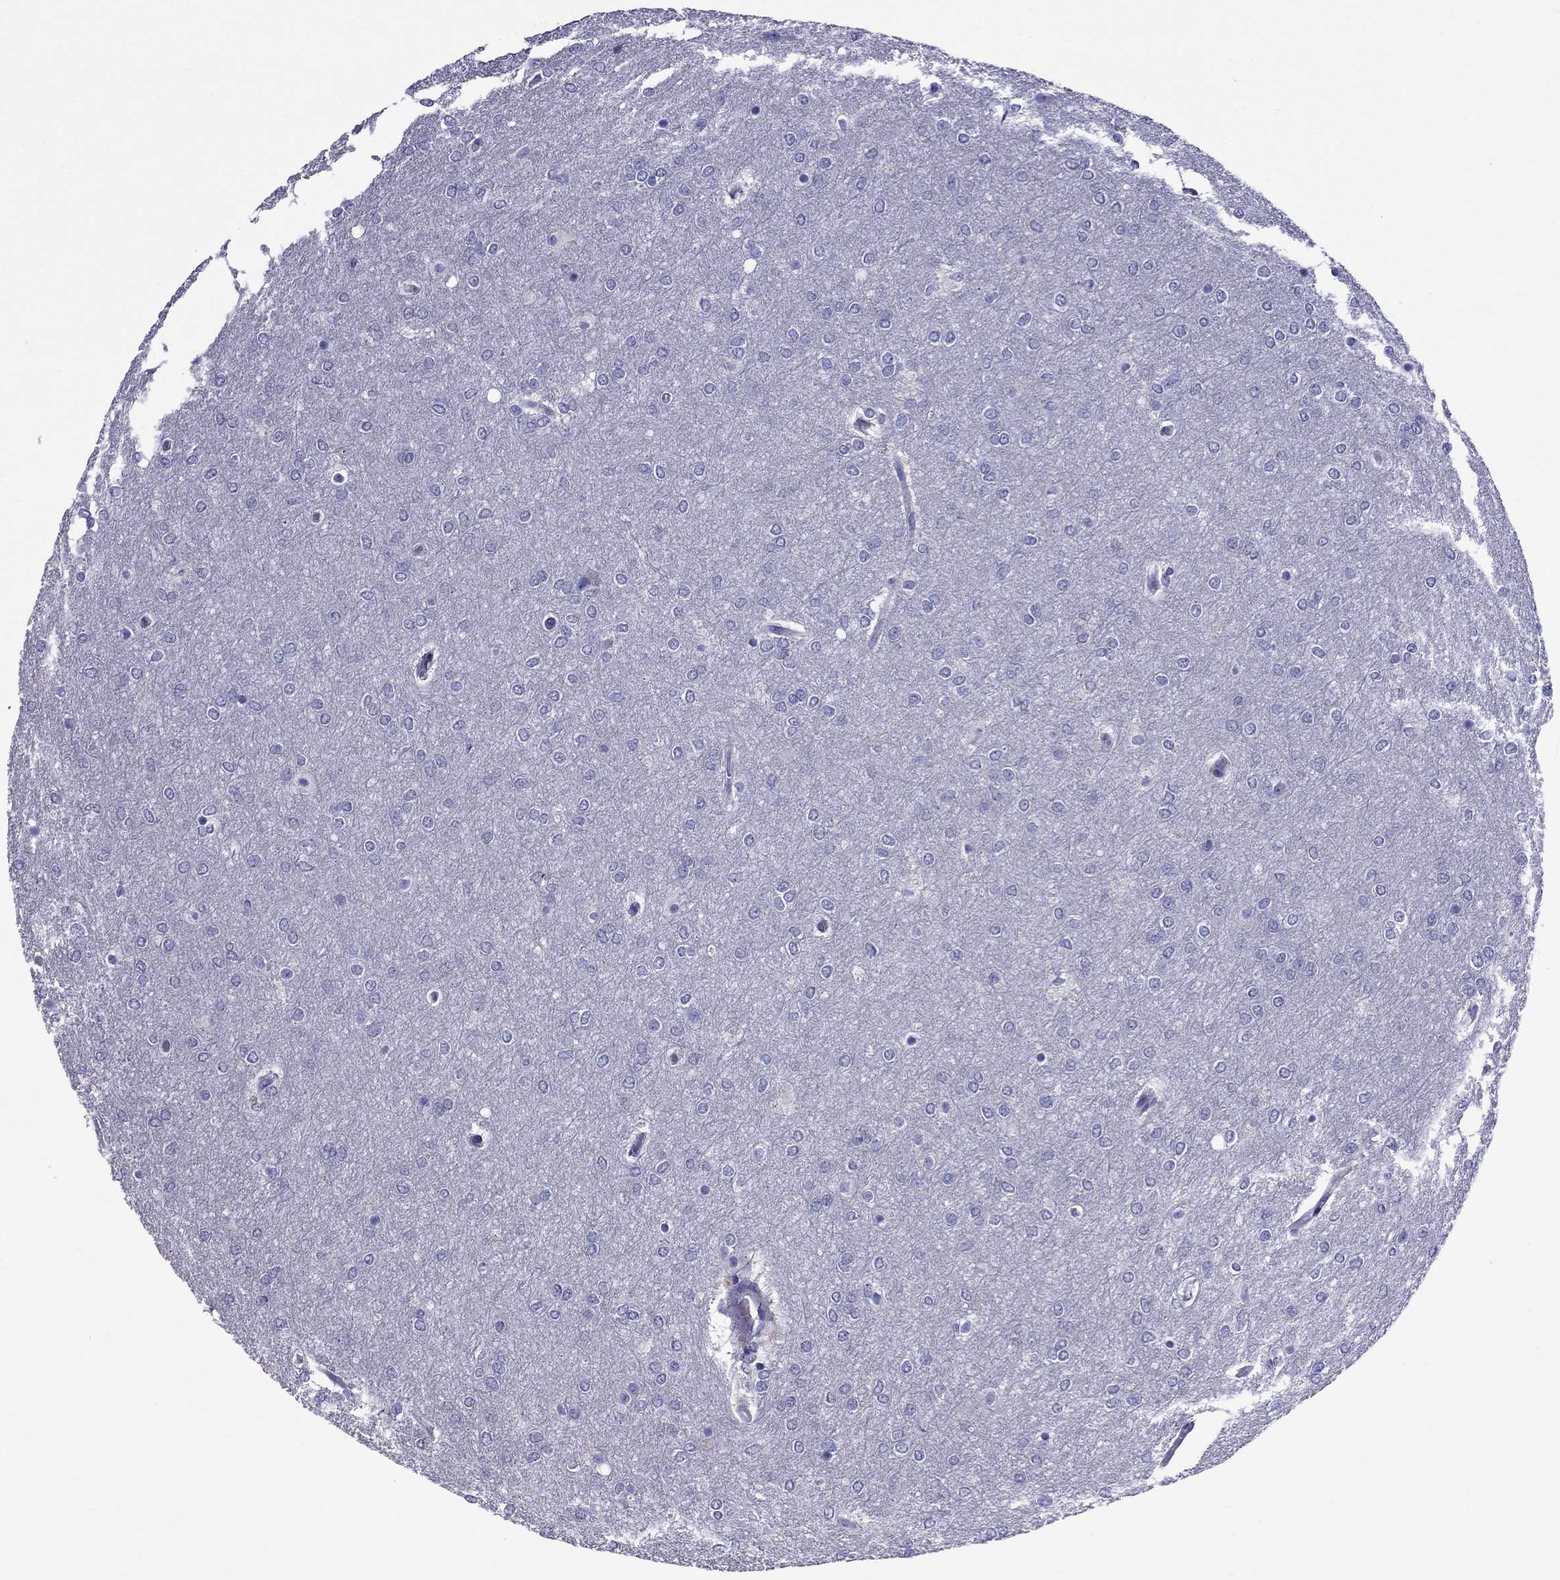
{"staining": {"intensity": "negative", "quantity": "none", "location": "none"}, "tissue": "glioma", "cell_type": "Tumor cells", "image_type": "cancer", "snomed": [{"axis": "morphology", "description": "Glioma, malignant, High grade"}, {"axis": "topography", "description": "Brain"}], "caption": "Human glioma stained for a protein using IHC displays no staining in tumor cells.", "gene": "TTLL13", "patient": {"sex": "female", "age": 61}}